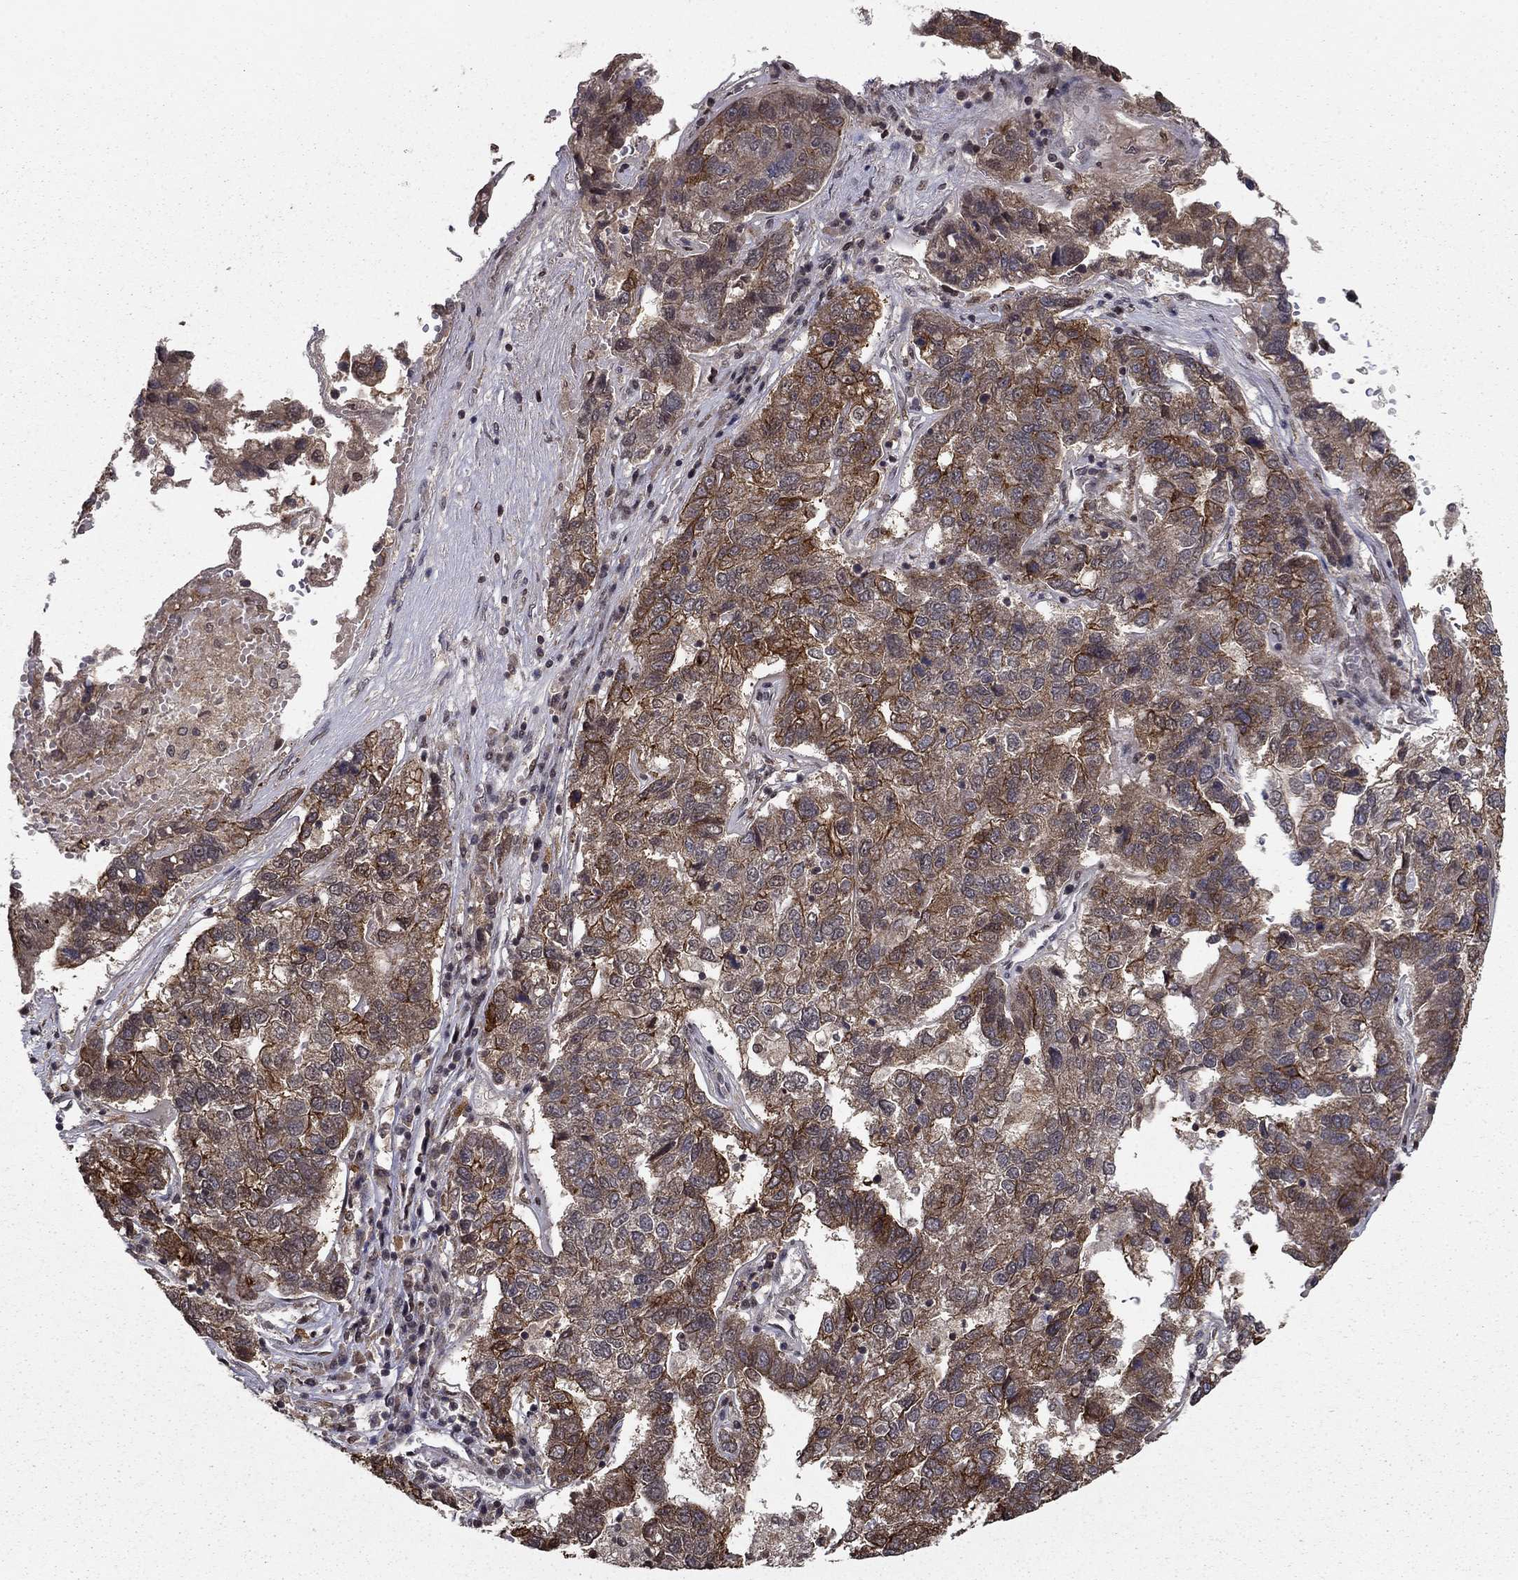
{"staining": {"intensity": "moderate", "quantity": "25%-75%", "location": "cytoplasmic/membranous"}, "tissue": "pancreatic cancer", "cell_type": "Tumor cells", "image_type": "cancer", "snomed": [{"axis": "morphology", "description": "Adenocarcinoma, NOS"}, {"axis": "topography", "description": "Pancreas"}], "caption": "Pancreatic cancer stained with DAB IHC shows medium levels of moderate cytoplasmic/membranous staining in approximately 25%-75% of tumor cells. (DAB IHC with brightfield microscopy, high magnification).", "gene": "CDCA7L", "patient": {"sex": "female", "age": 61}}